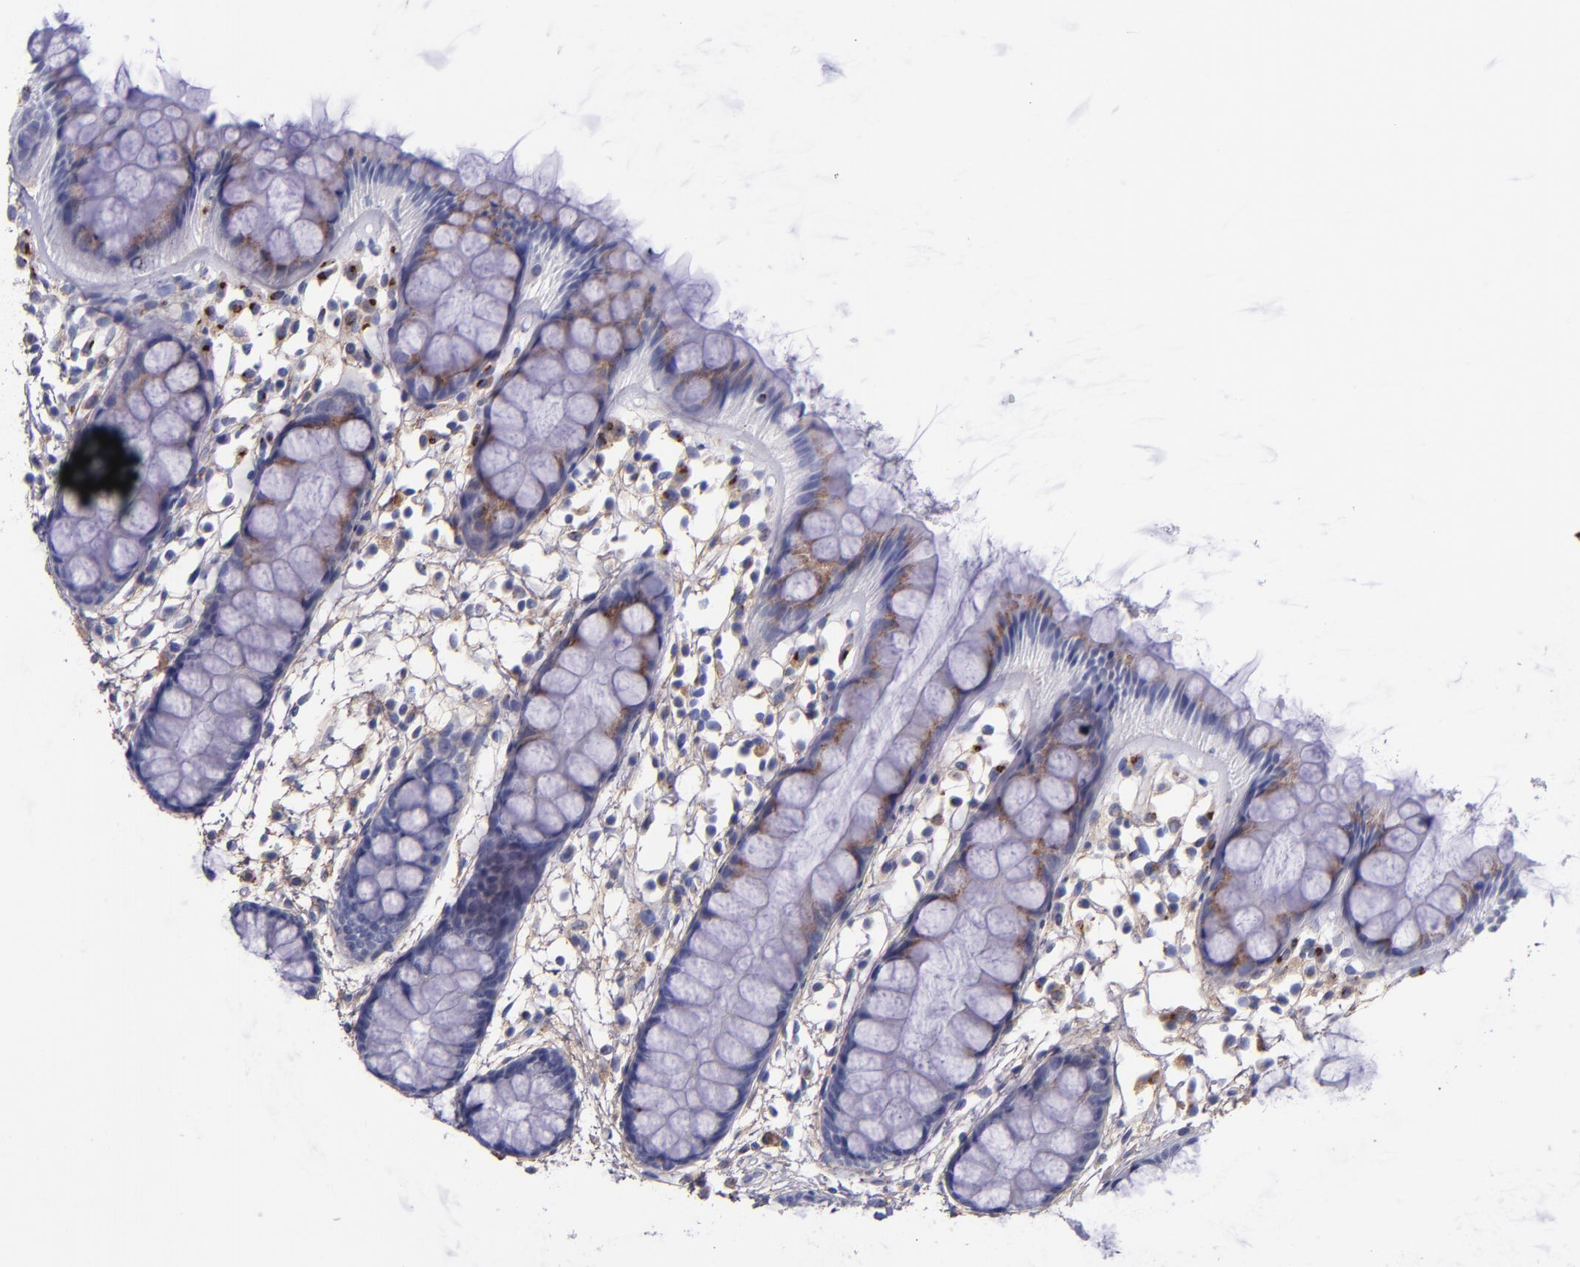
{"staining": {"intensity": "negative", "quantity": "none", "location": "none"}, "tissue": "rectum", "cell_type": "Glandular cells", "image_type": "normal", "snomed": [{"axis": "morphology", "description": "Normal tissue, NOS"}, {"axis": "topography", "description": "Rectum"}], "caption": "Immunohistochemistry (IHC) micrograph of normal rectum: rectum stained with DAB (3,3'-diaminobenzidine) demonstrates no significant protein positivity in glandular cells. The staining was performed using DAB to visualize the protein expression in brown, while the nuclei were stained in blue with hematoxylin (Magnification: 20x).", "gene": "IVL", "patient": {"sex": "female", "age": 66}}